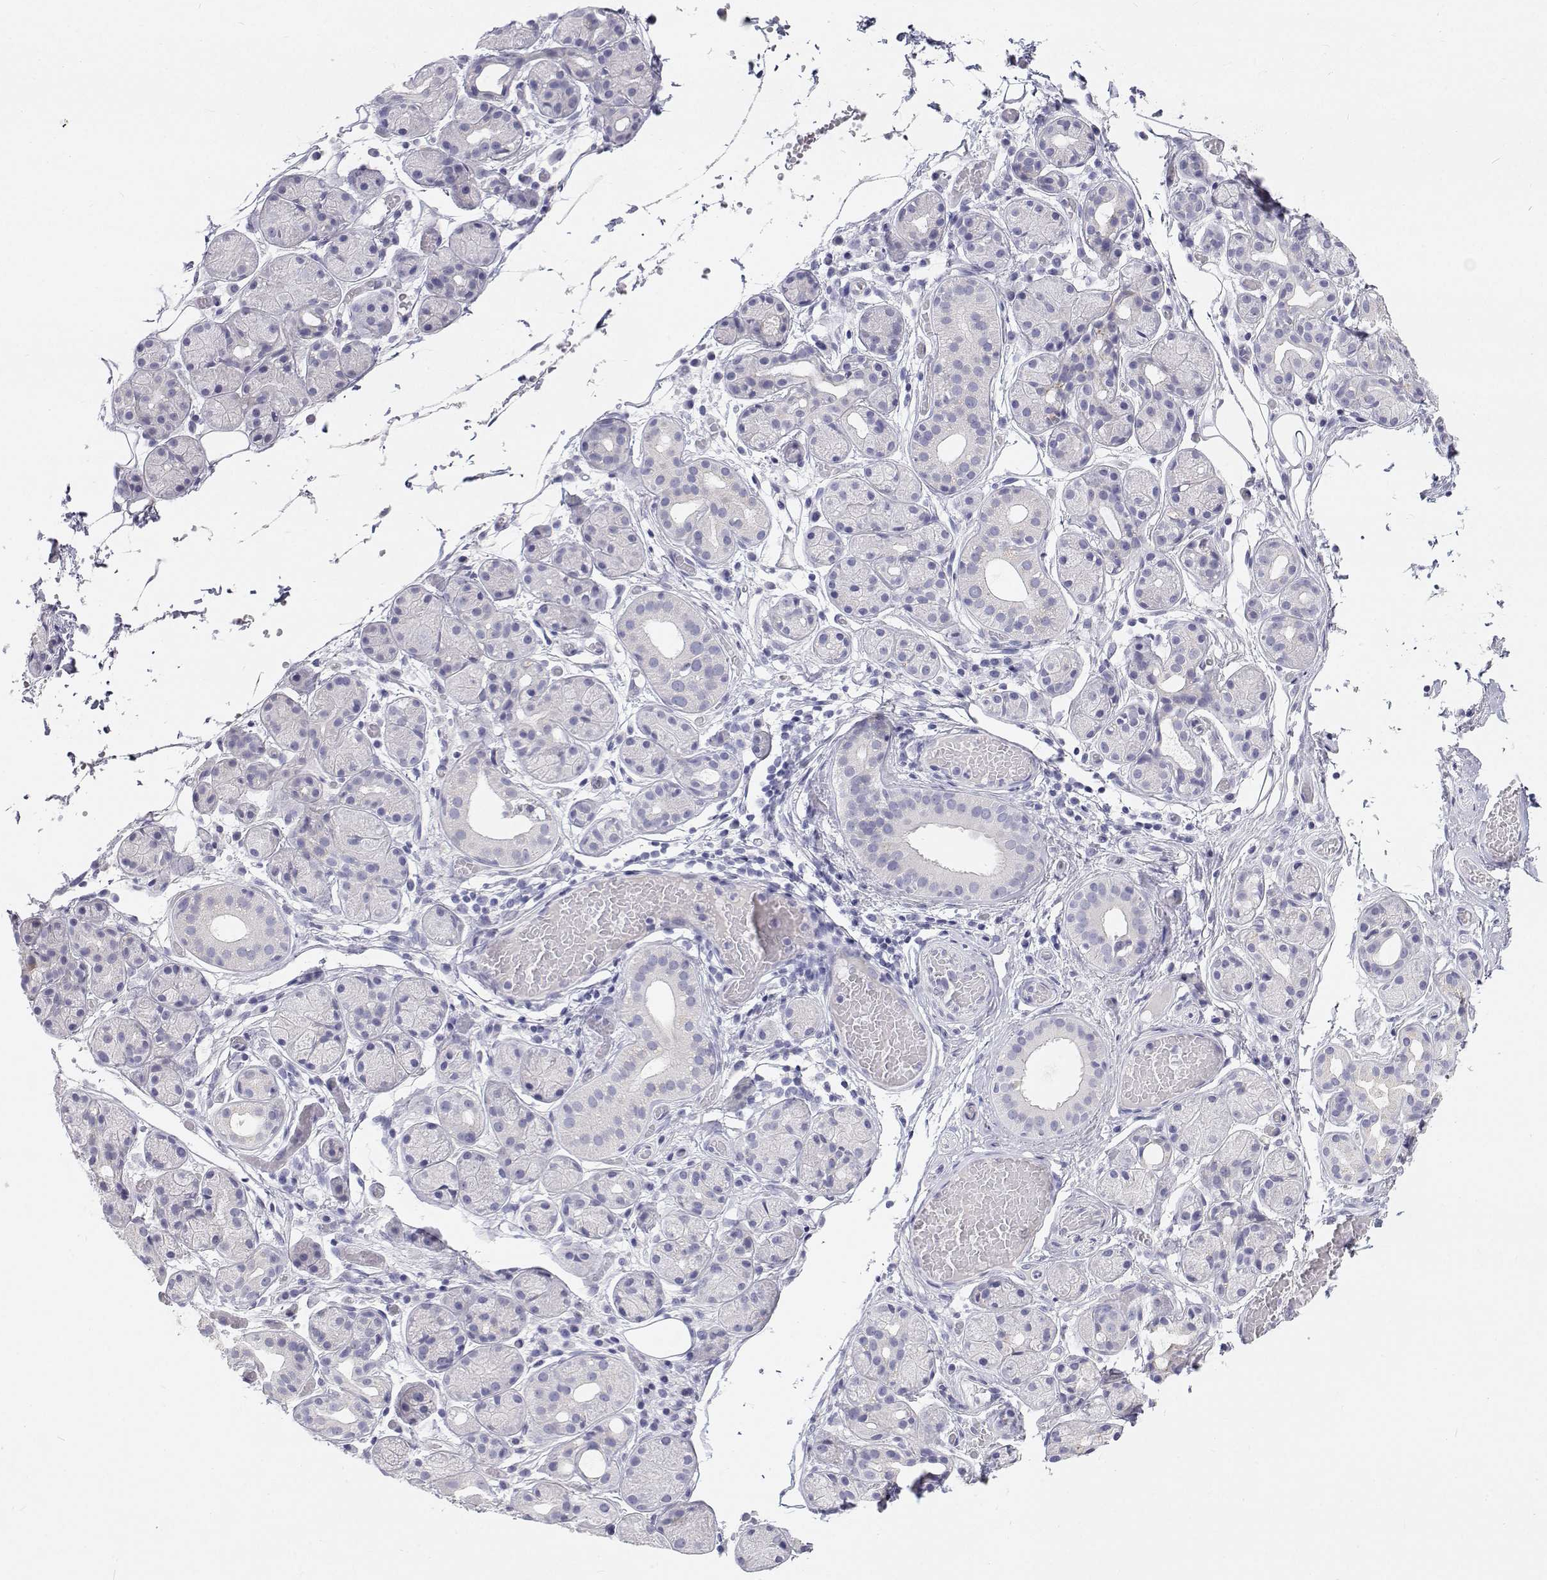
{"staining": {"intensity": "negative", "quantity": "none", "location": "none"}, "tissue": "salivary gland", "cell_type": "Glandular cells", "image_type": "normal", "snomed": [{"axis": "morphology", "description": "Normal tissue, NOS"}, {"axis": "topography", "description": "Salivary gland"}, {"axis": "topography", "description": "Peripheral nerve tissue"}], "caption": "Glandular cells are negative for protein expression in benign human salivary gland. (DAB immunohistochemistry with hematoxylin counter stain).", "gene": "NCR2", "patient": {"sex": "male", "age": 71}}